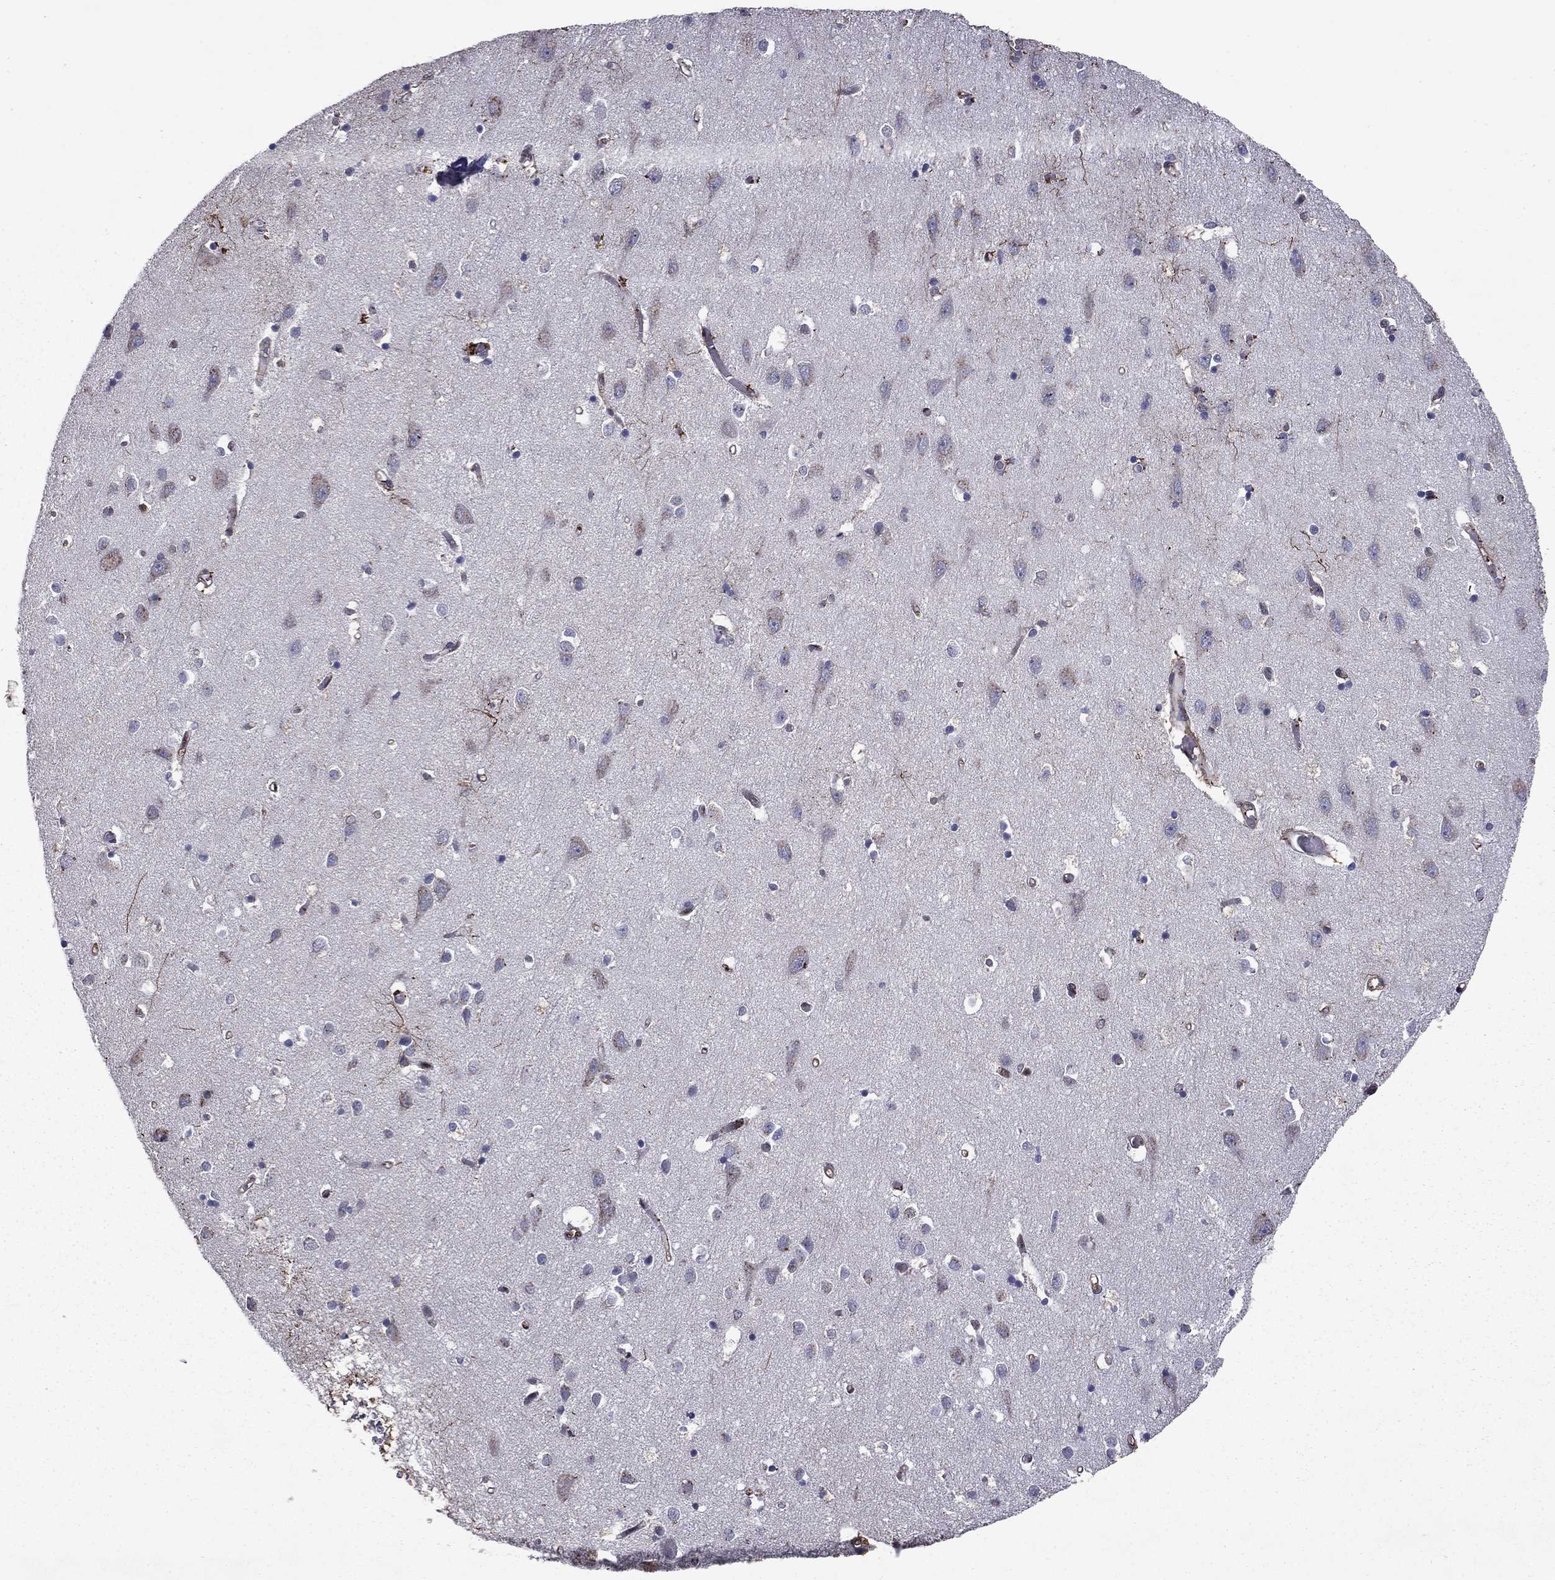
{"staining": {"intensity": "negative", "quantity": "none", "location": "none"}, "tissue": "cerebral cortex", "cell_type": "Endothelial cells", "image_type": "normal", "snomed": [{"axis": "morphology", "description": "Normal tissue, NOS"}, {"axis": "topography", "description": "Cerebral cortex"}], "caption": "Protein analysis of normal cerebral cortex displays no significant staining in endothelial cells. (DAB immunohistochemistry visualized using brightfield microscopy, high magnification).", "gene": "APPBP2", "patient": {"sex": "male", "age": 70}}